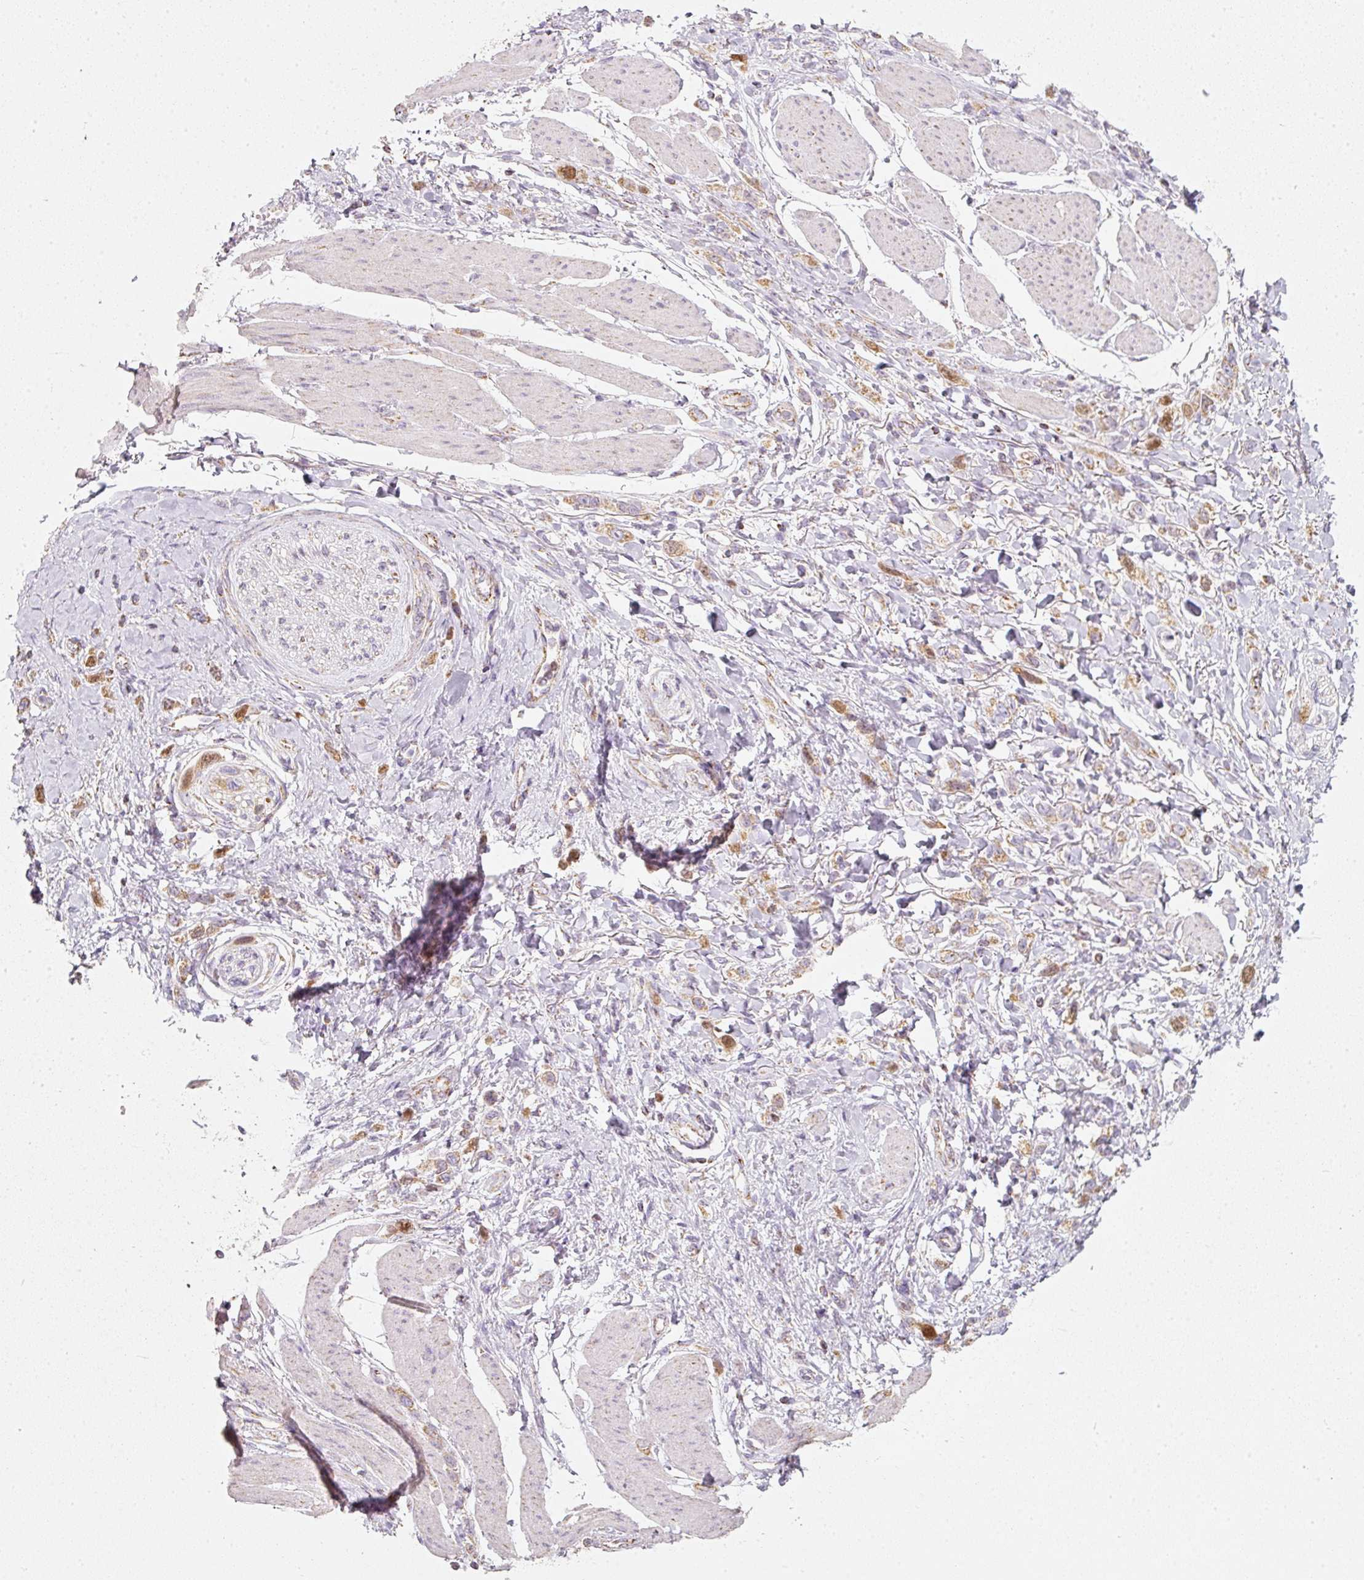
{"staining": {"intensity": "moderate", "quantity": "25%-75%", "location": "nuclear"}, "tissue": "stomach cancer", "cell_type": "Tumor cells", "image_type": "cancer", "snomed": [{"axis": "morphology", "description": "Adenocarcinoma, NOS"}, {"axis": "topography", "description": "Stomach"}], "caption": "Immunohistochemistry (IHC) image of neoplastic tissue: human stomach cancer stained using immunohistochemistry (IHC) displays medium levels of moderate protein expression localized specifically in the nuclear of tumor cells, appearing as a nuclear brown color.", "gene": "DUT", "patient": {"sex": "female", "age": 65}}